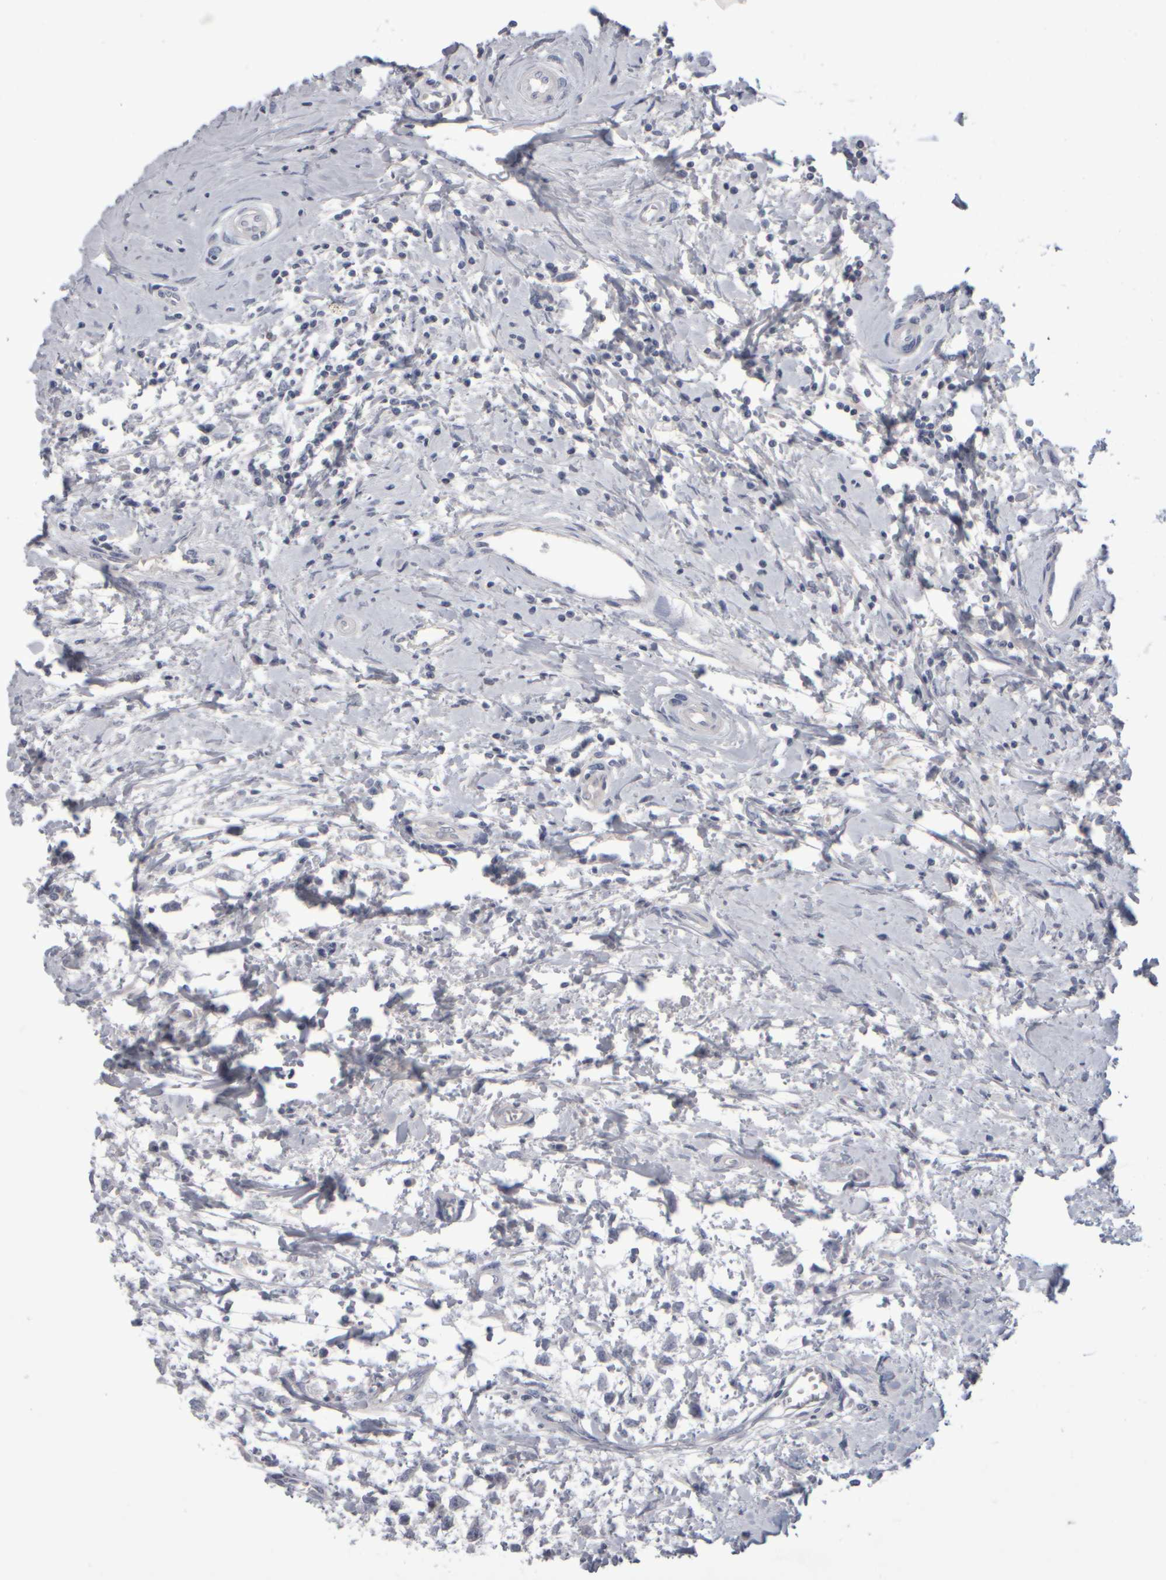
{"staining": {"intensity": "negative", "quantity": "none", "location": "none"}, "tissue": "testis cancer", "cell_type": "Tumor cells", "image_type": "cancer", "snomed": [{"axis": "morphology", "description": "Seminoma, NOS"}, {"axis": "morphology", "description": "Carcinoma, Embryonal, NOS"}, {"axis": "topography", "description": "Testis"}], "caption": "A photomicrograph of human seminoma (testis) is negative for staining in tumor cells.", "gene": "EPHX2", "patient": {"sex": "male", "age": 51}}